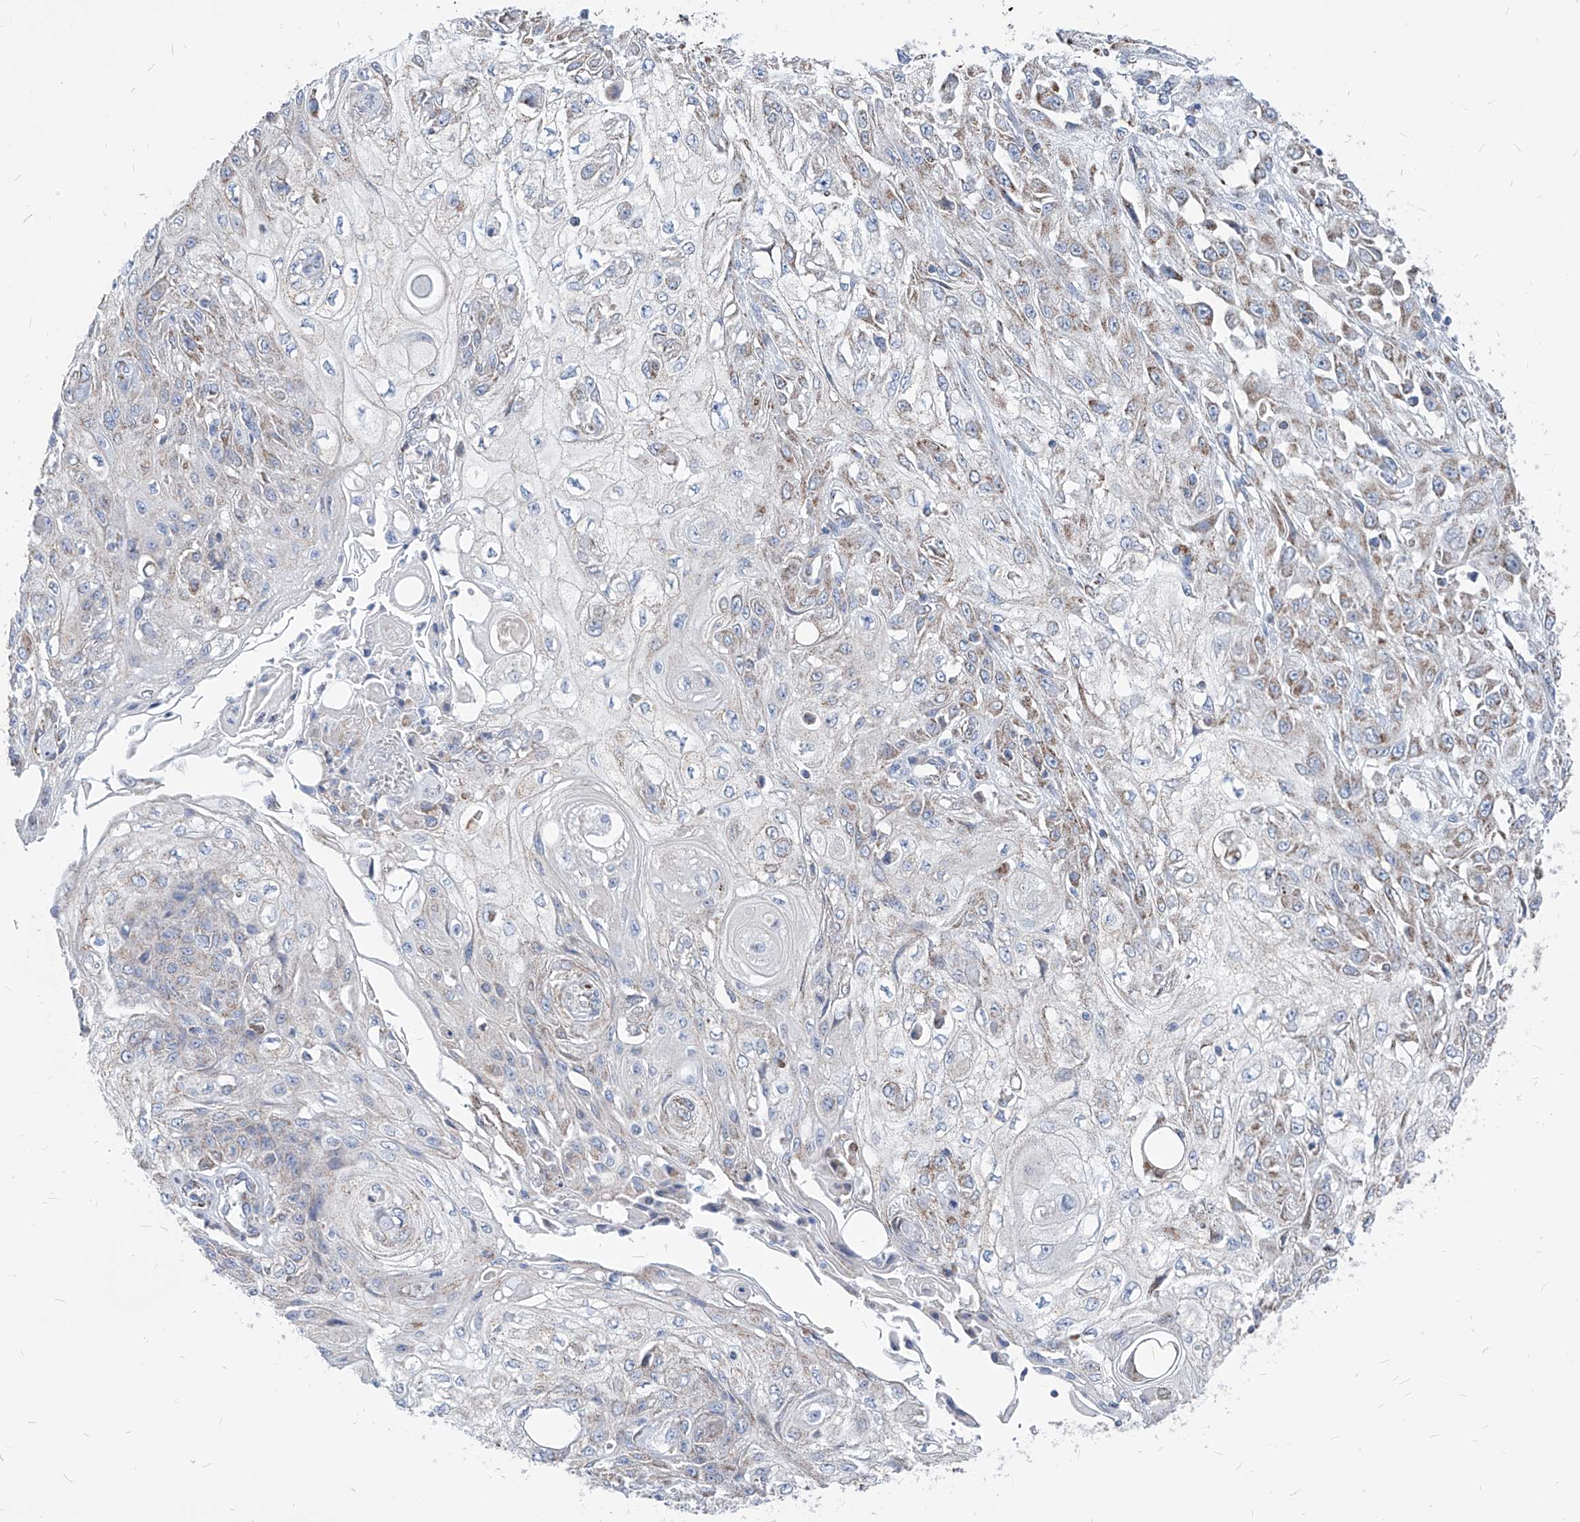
{"staining": {"intensity": "weak", "quantity": "<25%", "location": "cytoplasmic/membranous"}, "tissue": "skin cancer", "cell_type": "Tumor cells", "image_type": "cancer", "snomed": [{"axis": "morphology", "description": "Squamous cell carcinoma, NOS"}, {"axis": "morphology", "description": "Squamous cell carcinoma, metastatic, NOS"}, {"axis": "topography", "description": "Skin"}, {"axis": "topography", "description": "Lymph node"}], "caption": "High magnification brightfield microscopy of skin cancer (metastatic squamous cell carcinoma) stained with DAB (3,3'-diaminobenzidine) (brown) and counterstained with hematoxylin (blue): tumor cells show no significant positivity. Brightfield microscopy of immunohistochemistry stained with DAB (3,3'-diaminobenzidine) (brown) and hematoxylin (blue), captured at high magnification.", "gene": "AGPS", "patient": {"sex": "male", "age": 75}}